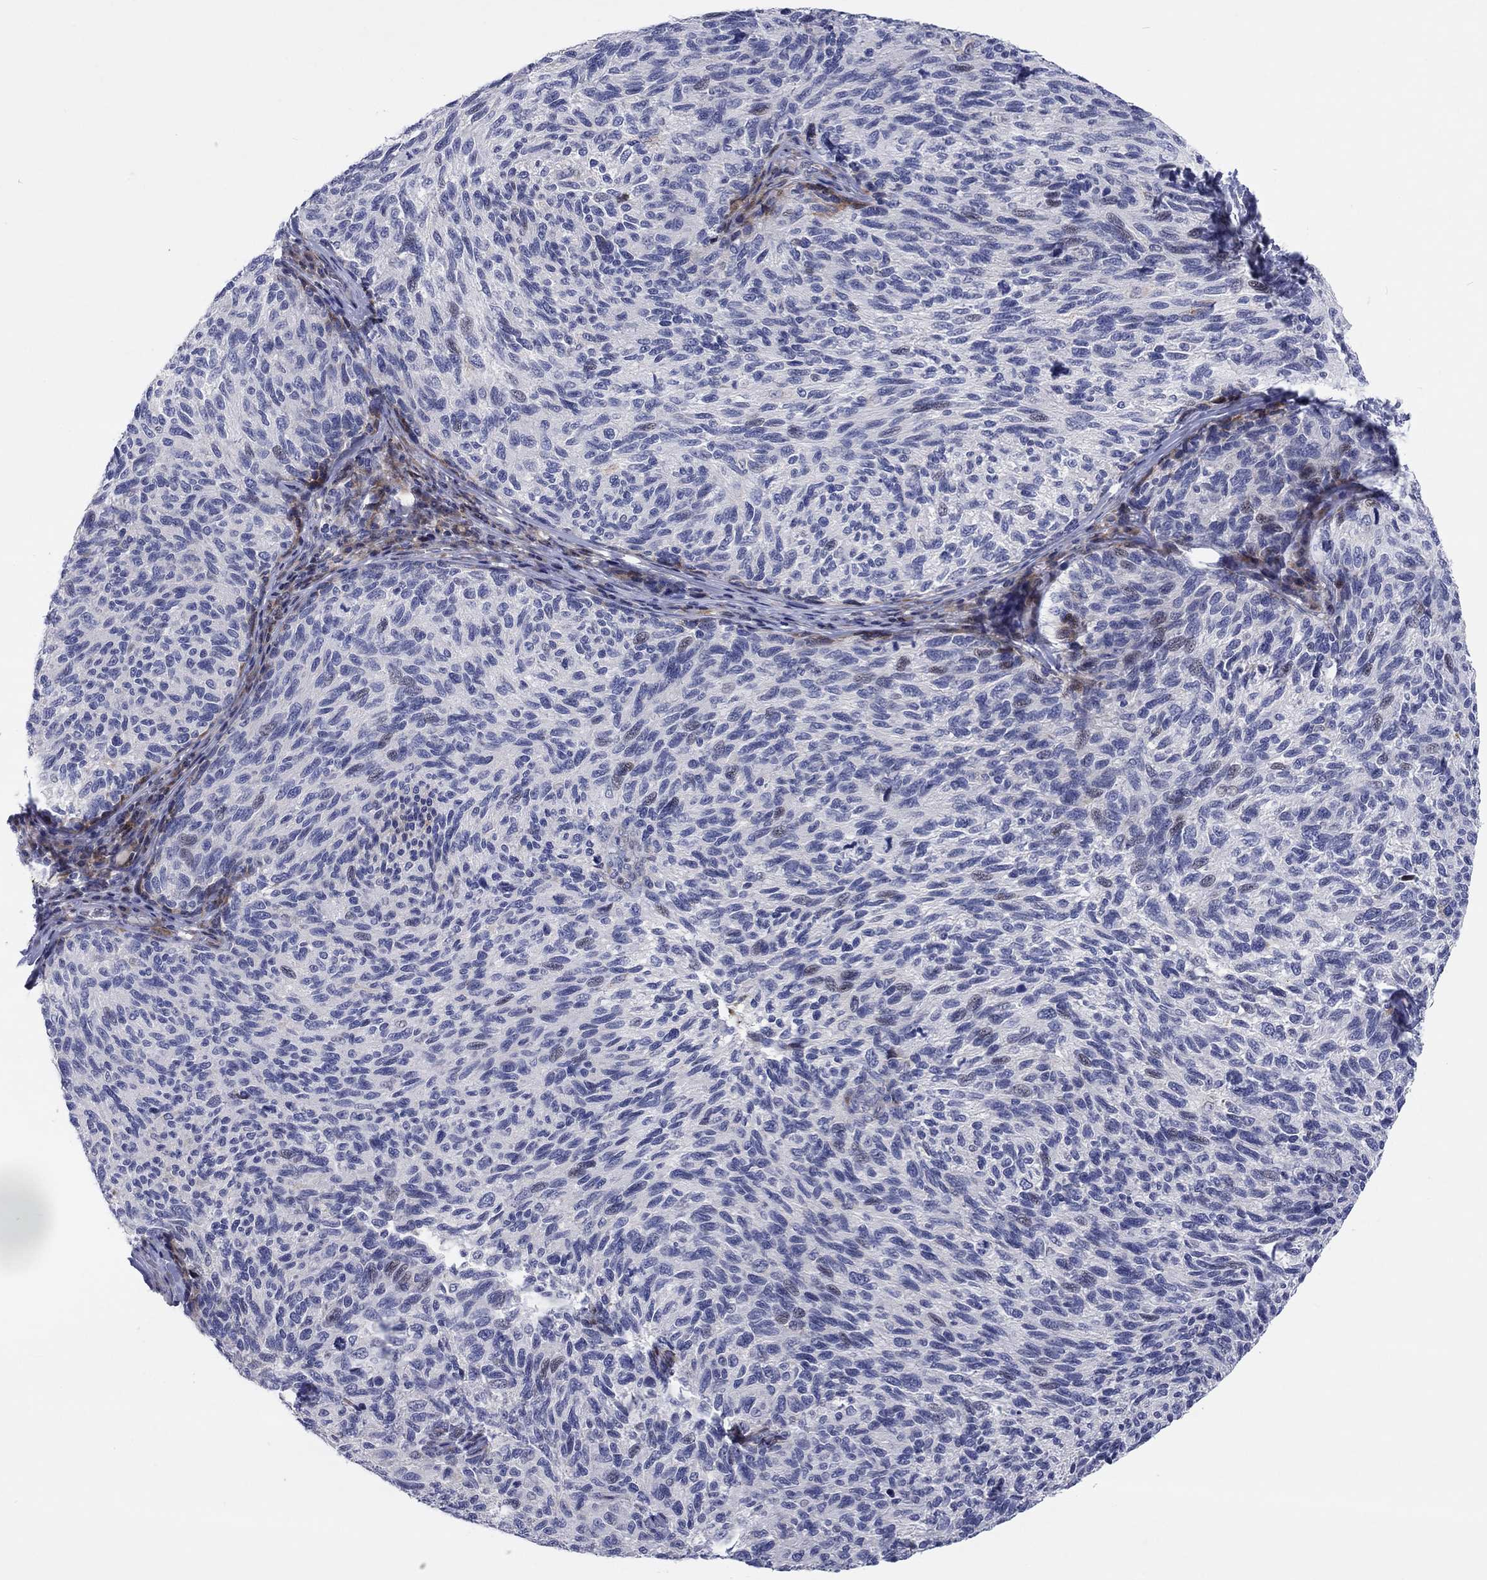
{"staining": {"intensity": "negative", "quantity": "none", "location": "none"}, "tissue": "melanoma", "cell_type": "Tumor cells", "image_type": "cancer", "snomed": [{"axis": "morphology", "description": "Malignant melanoma, NOS"}, {"axis": "topography", "description": "Skin"}], "caption": "There is no significant expression in tumor cells of melanoma.", "gene": "ARHGAP36", "patient": {"sex": "female", "age": 73}}